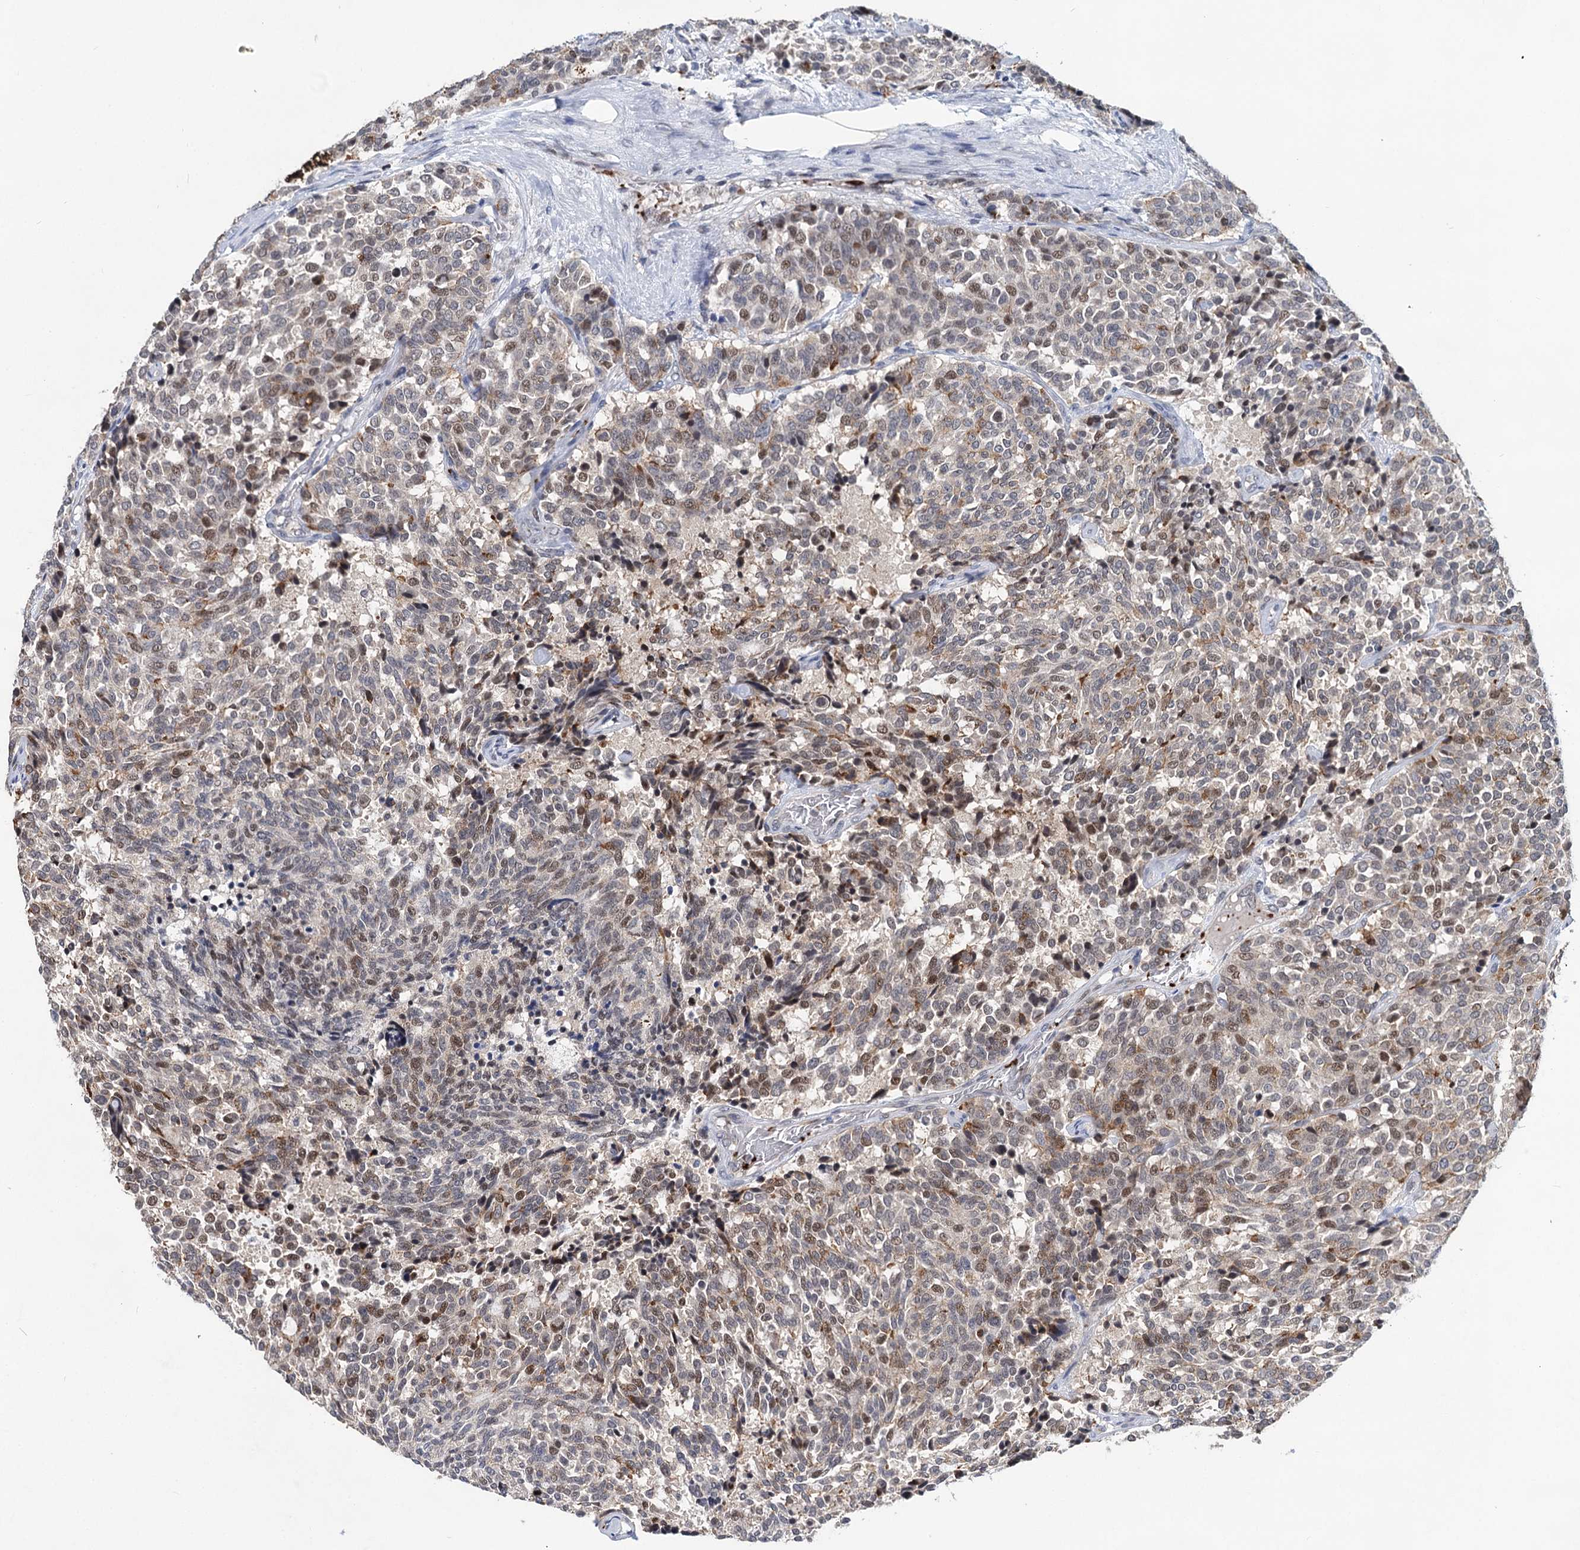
{"staining": {"intensity": "moderate", "quantity": "25%-75%", "location": "nuclear"}, "tissue": "carcinoid", "cell_type": "Tumor cells", "image_type": "cancer", "snomed": [{"axis": "morphology", "description": "Carcinoid, malignant, NOS"}, {"axis": "topography", "description": "Pancreas"}], "caption": "Protein positivity by immunohistochemistry (IHC) reveals moderate nuclear expression in approximately 25%-75% of tumor cells in carcinoid.", "gene": "MON2", "patient": {"sex": "female", "age": 54}}